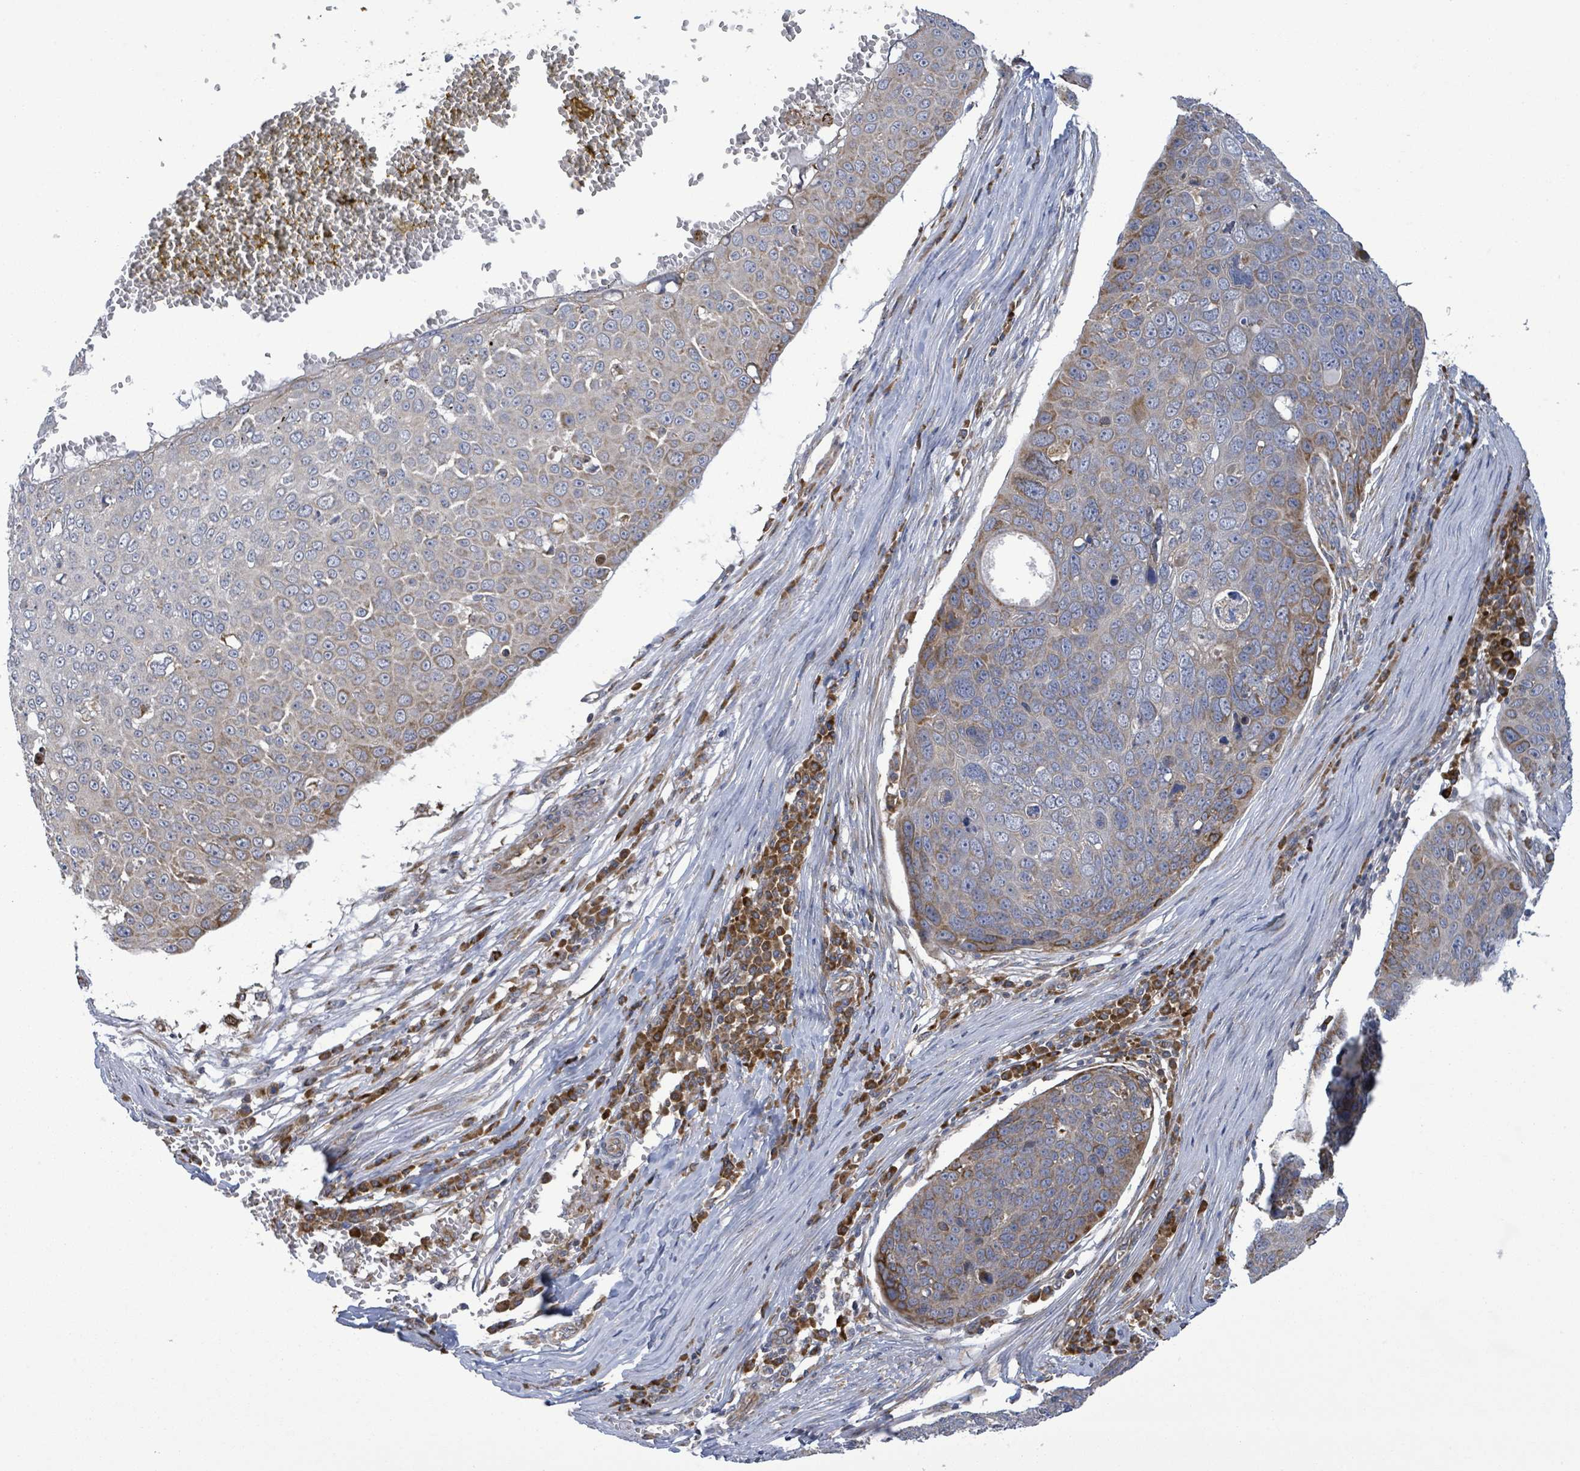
{"staining": {"intensity": "weak", "quantity": "25%-75%", "location": "cytoplasmic/membranous"}, "tissue": "skin cancer", "cell_type": "Tumor cells", "image_type": "cancer", "snomed": [{"axis": "morphology", "description": "Squamous cell carcinoma, NOS"}, {"axis": "topography", "description": "Skin"}], "caption": "This photomicrograph shows immunohistochemistry staining of squamous cell carcinoma (skin), with low weak cytoplasmic/membranous positivity in about 25%-75% of tumor cells.", "gene": "NOMO1", "patient": {"sex": "male", "age": 71}}